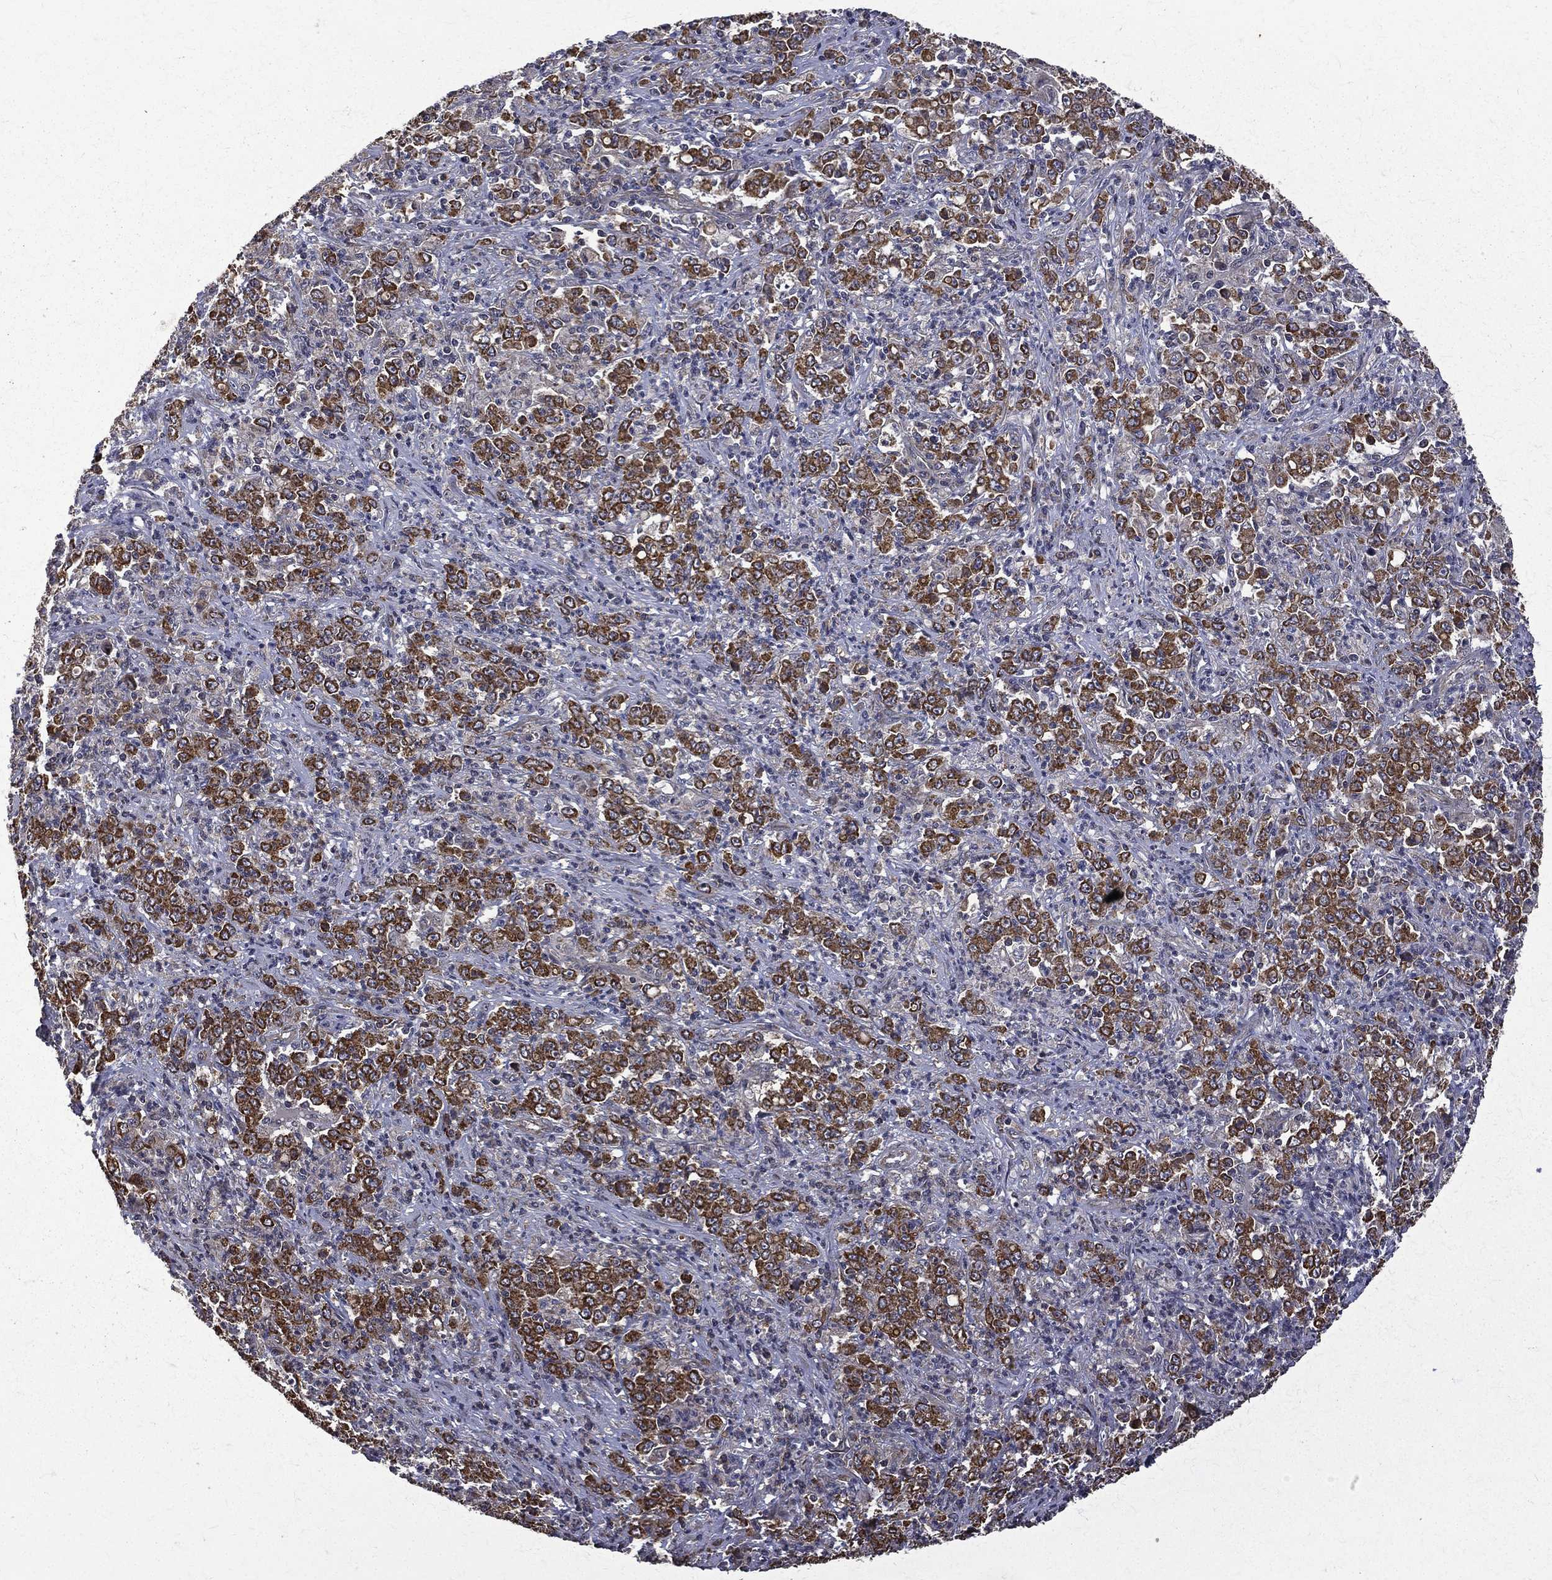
{"staining": {"intensity": "strong", "quantity": ">75%", "location": "cytoplasmic/membranous"}, "tissue": "stomach cancer", "cell_type": "Tumor cells", "image_type": "cancer", "snomed": [{"axis": "morphology", "description": "Adenocarcinoma, NOS"}, {"axis": "topography", "description": "Stomach, lower"}], "caption": "Immunohistochemical staining of stomach cancer (adenocarcinoma) shows high levels of strong cytoplasmic/membranous expression in approximately >75% of tumor cells. The staining is performed using DAB brown chromogen to label protein expression. The nuclei are counter-stained blue using hematoxylin.", "gene": "RPGR", "patient": {"sex": "female", "age": 71}}